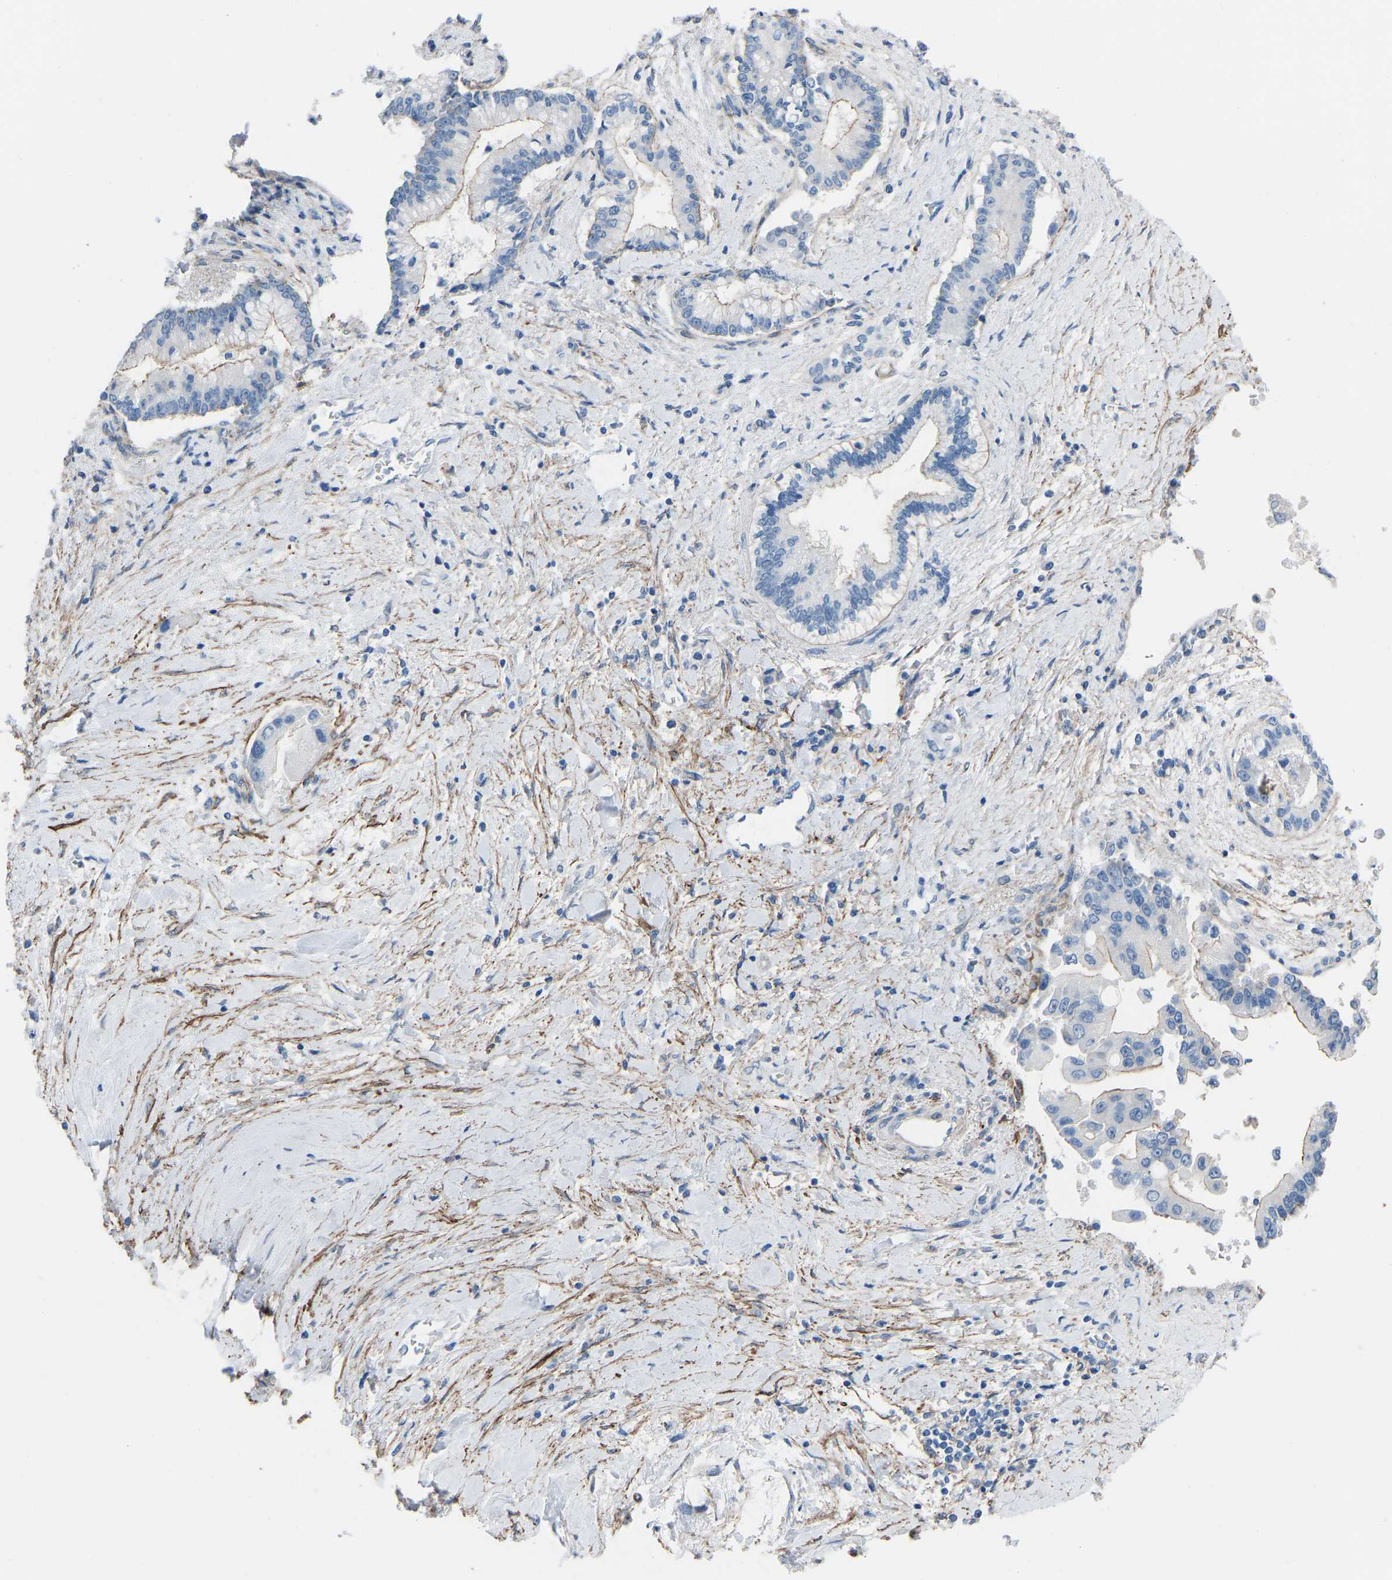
{"staining": {"intensity": "moderate", "quantity": "<25%", "location": "cytoplasmic/membranous"}, "tissue": "liver cancer", "cell_type": "Tumor cells", "image_type": "cancer", "snomed": [{"axis": "morphology", "description": "Cholangiocarcinoma"}, {"axis": "topography", "description": "Liver"}], "caption": "Immunohistochemical staining of liver cholangiocarcinoma displays low levels of moderate cytoplasmic/membranous protein staining in approximately <25% of tumor cells.", "gene": "MYH10", "patient": {"sex": "male", "age": 50}}